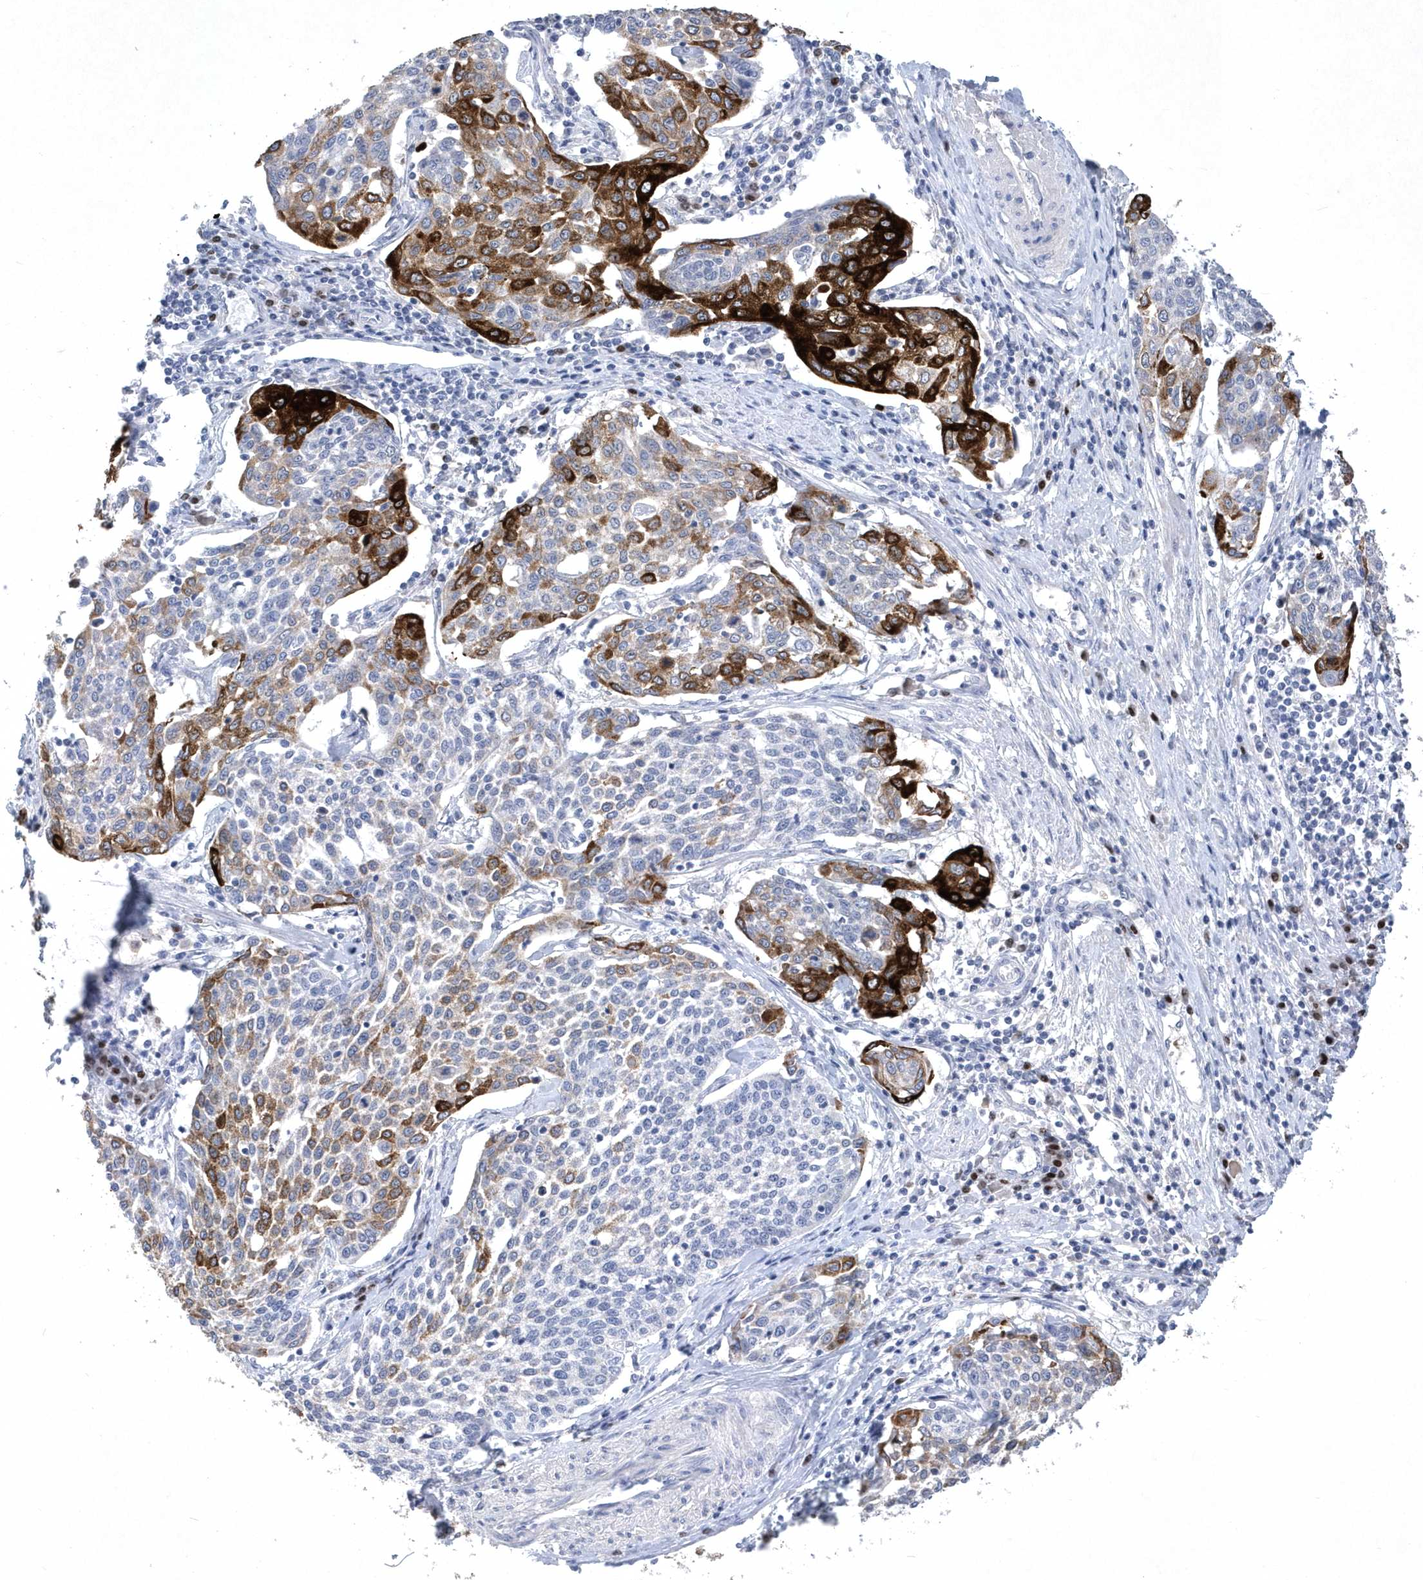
{"staining": {"intensity": "strong", "quantity": "<25%", "location": "cytoplasmic/membranous"}, "tissue": "cervical cancer", "cell_type": "Tumor cells", "image_type": "cancer", "snomed": [{"axis": "morphology", "description": "Squamous cell carcinoma, NOS"}, {"axis": "topography", "description": "Cervix"}], "caption": "Cervical cancer (squamous cell carcinoma) tissue shows strong cytoplasmic/membranous positivity in about <25% of tumor cells", "gene": "BHLHA15", "patient": {"sex": "female", "age": 34}}